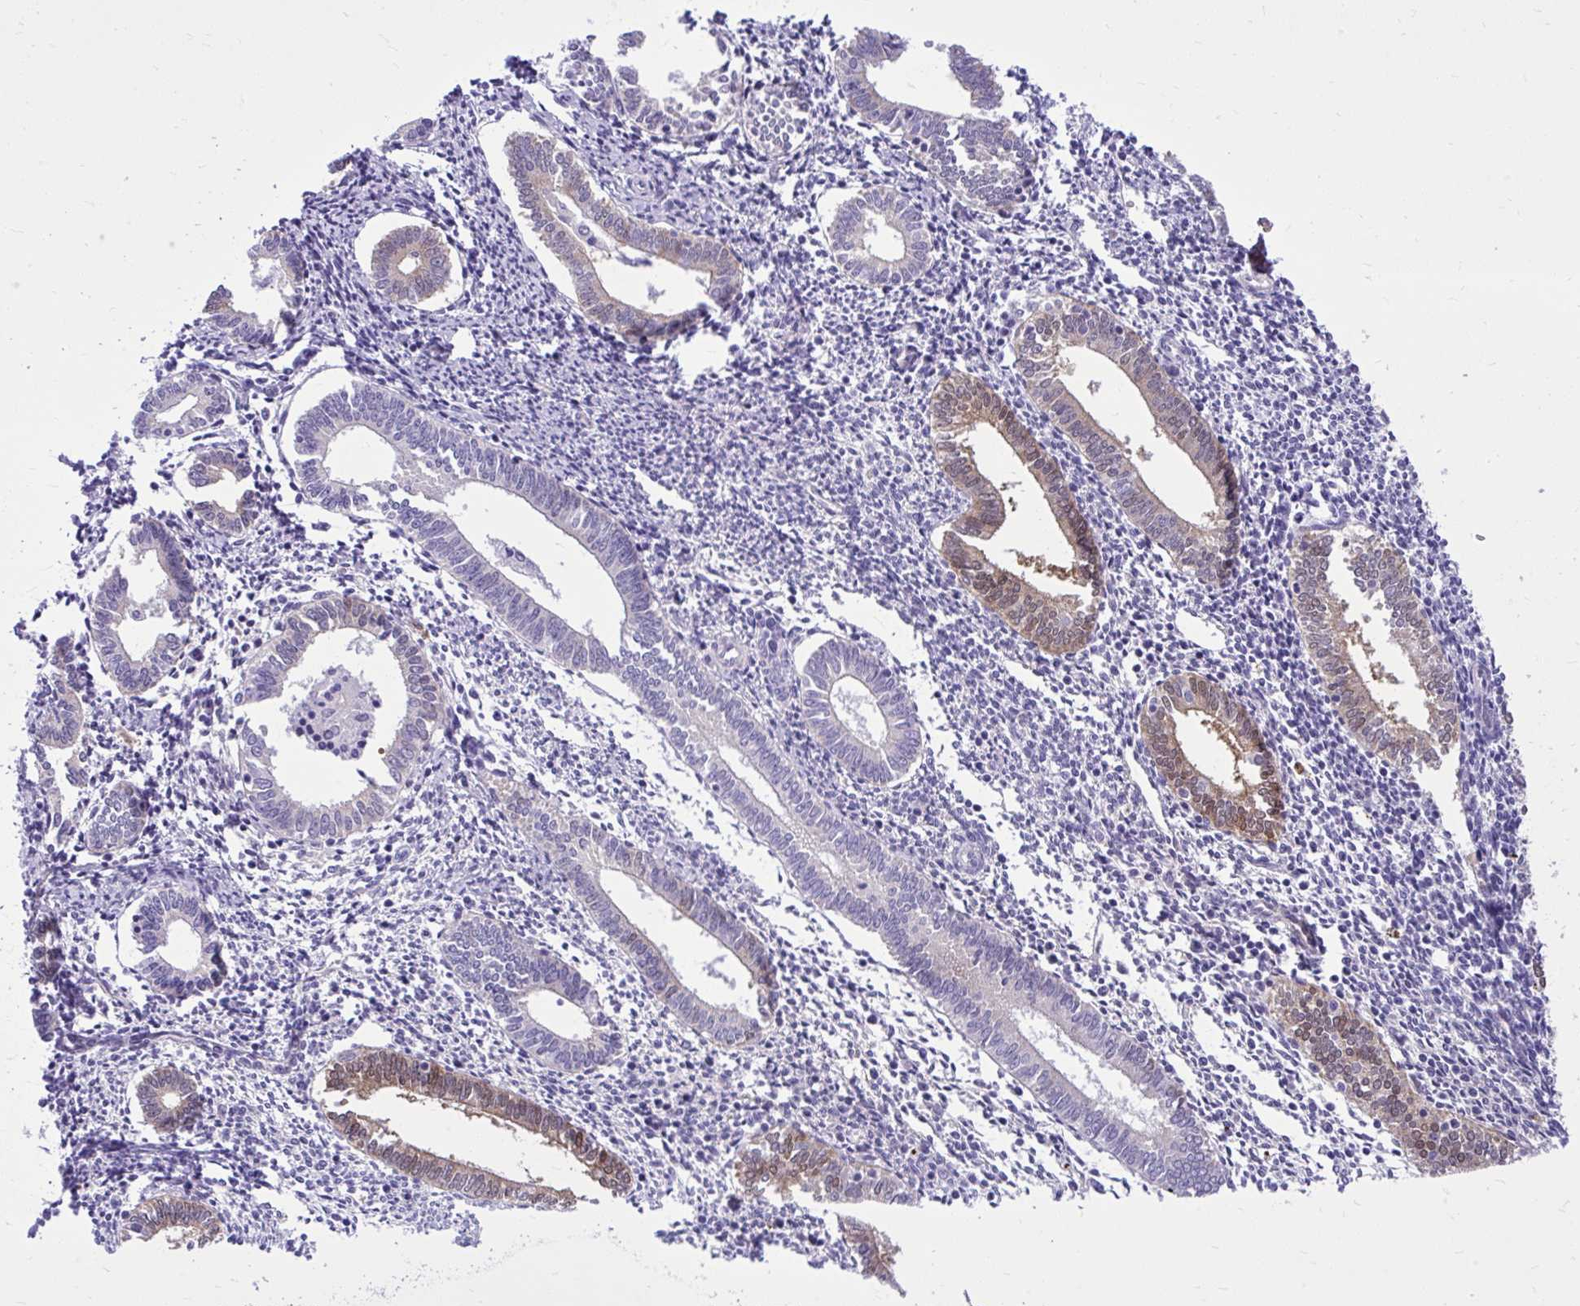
{"staining": {"intensity": "negative", "quantity": "none", "location": "none"}, "tissue": "endometrium", "cell_type": "Cells in endometrial stroma", "image_type": "normal", "snomed": [{"axis": "morphology", "description": "Normal tissue, NOS"}, {"axis": "topography", "description": "Endometrium"}], "caption": "Immunohistochemical staining of benign human endometrium displays no significant expression in cells in endometrial stroma. (DAB (3,3'-diaminobenzidine) immunohistochemistry (IHC), high magnification).", "gene": "NNMT", "patient": {"sex": "female", "age": 41}}